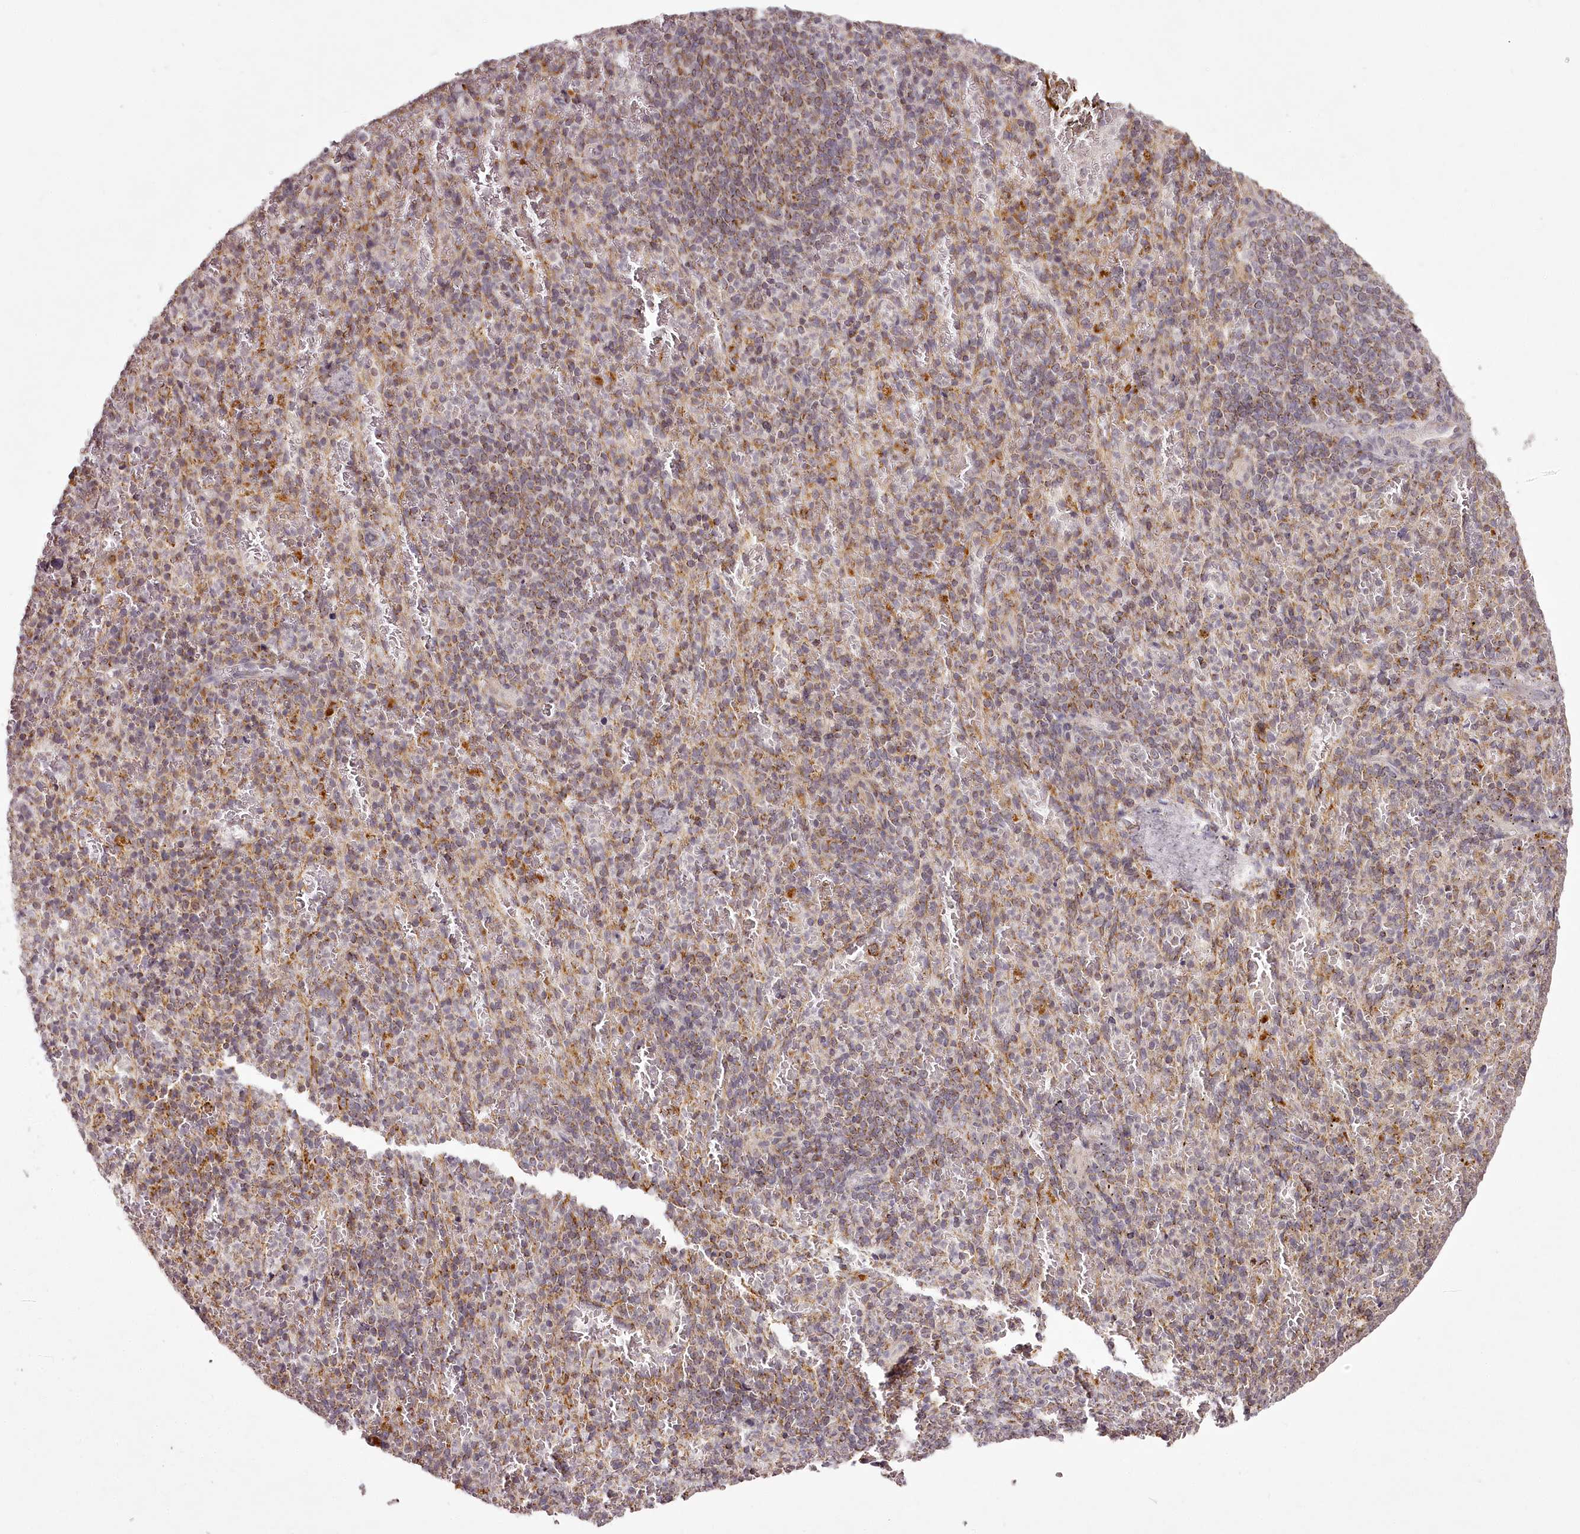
{"staining": {"intensity": "moderate", "quantity": "<25%", "location": "cytoplasmic/membranous"}, "tissue": "spleen", "cell_type": "Cells in red pulp", "image_type": "normal", "snomed": [{"axis": "morphology", "description": "Normal tissue, NOS"}, {"axis": "topography", "description": "Spleen"}], "caption": "Cells in red pulp reveal moderate cytoplasmic/membranous positivity in about <25% of cells in unremarkable spleen. The staining is performed using DAB (3,3'-diaminobenzidine) brown chromogen to label protein expression. The nuclei are counter-stained blue using hematoxylin.", "gene": "CHCHD2", "patient": {"sex": "female", "age": 74}}